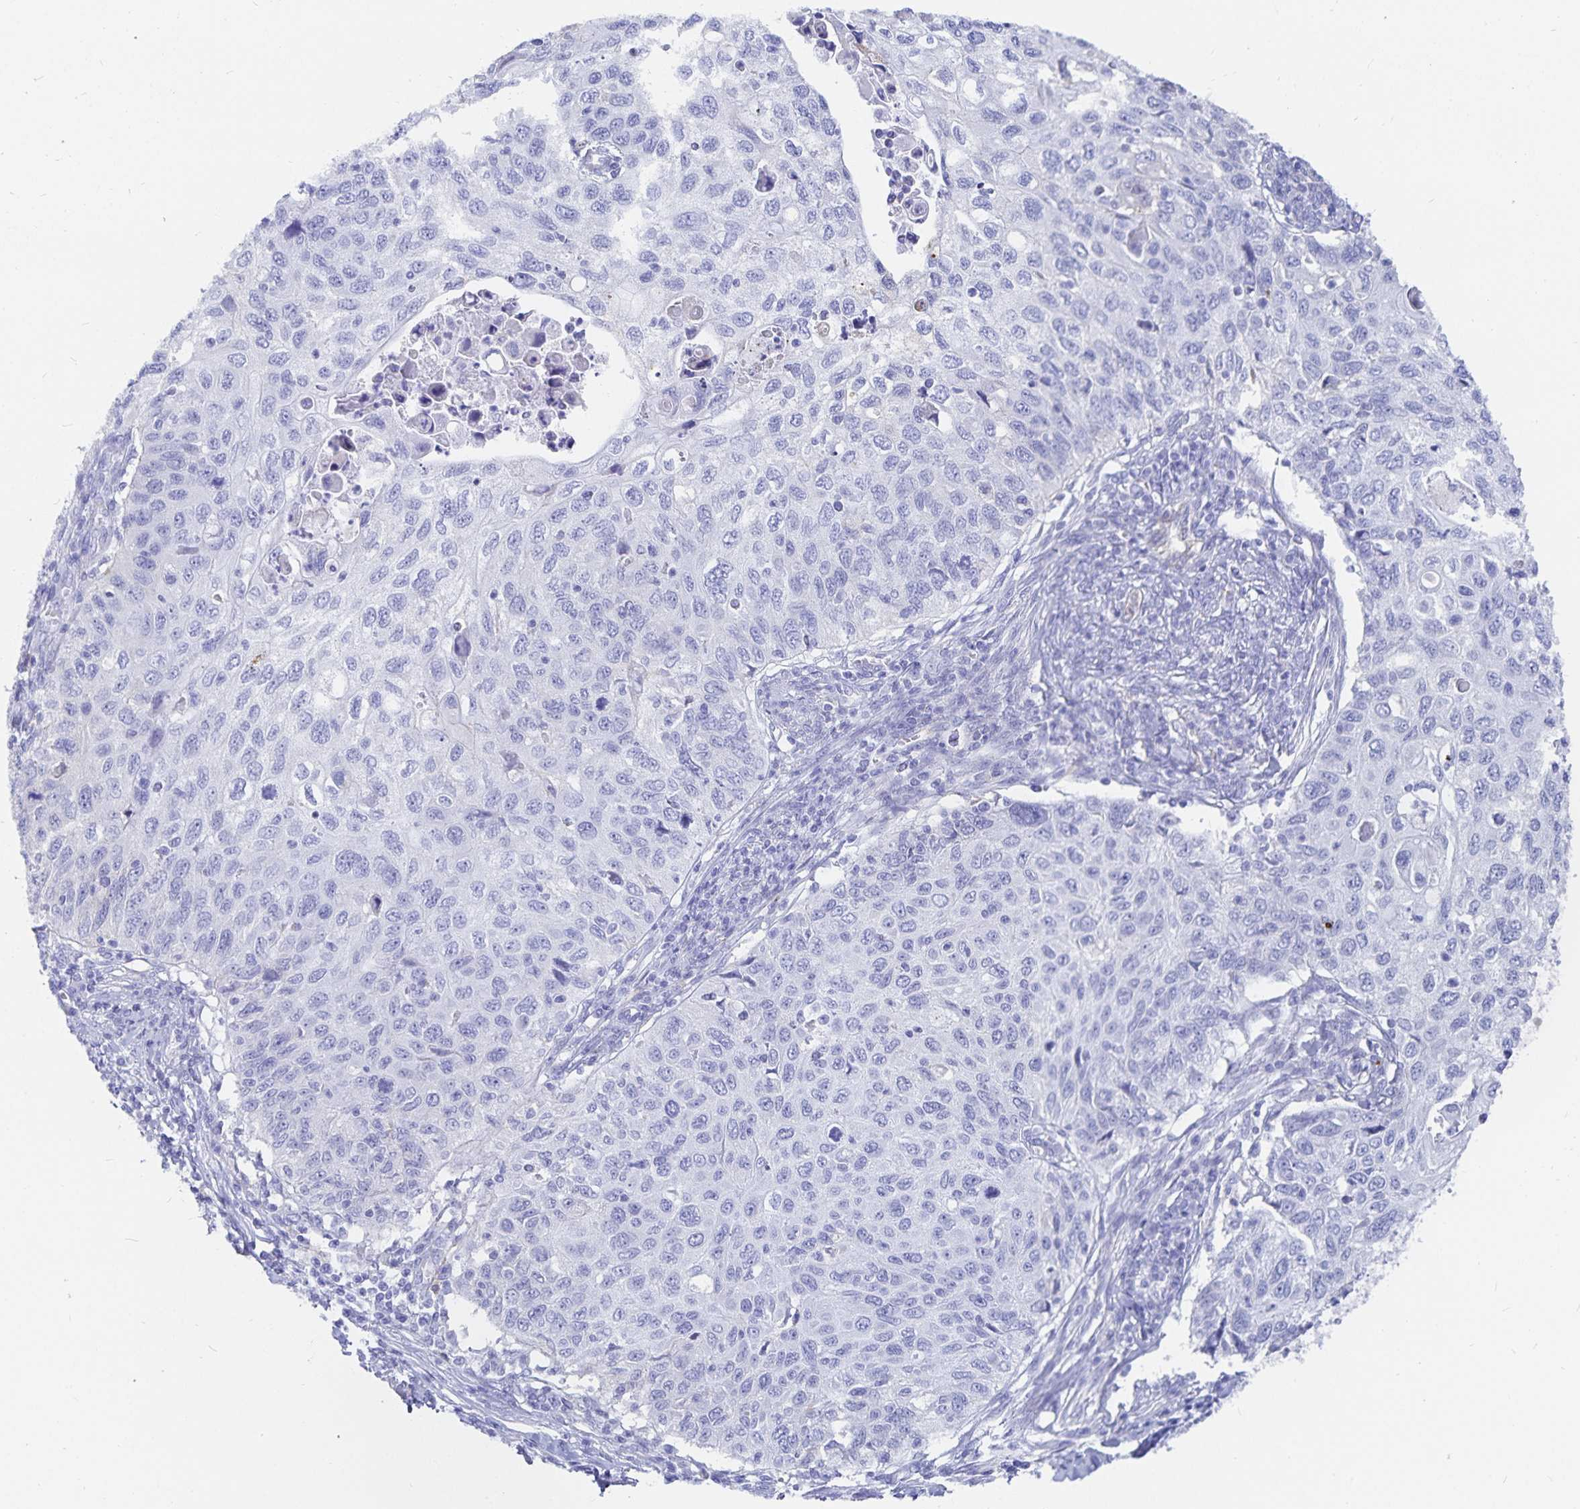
{"staining": {"intensity": "negative", "quantity": "none", "location": "none"}, "tissue": "cervical cancer", "cell_type": "Tumor cells", "image_type": "cancer", "snomed": [{"axis": "morphology", "description": "Squamous cell carcinoma, NOS"}, {"axis": "topography", "description": "Cervix"}], "caption": "A histopathology image of cervical squamous cell carcinoma stained for a protein displays no brown staining in tumor cells. Nuclei are stained in blue.", "gene": "INSL5", "patient": {"sex": "female", "age": 70}}